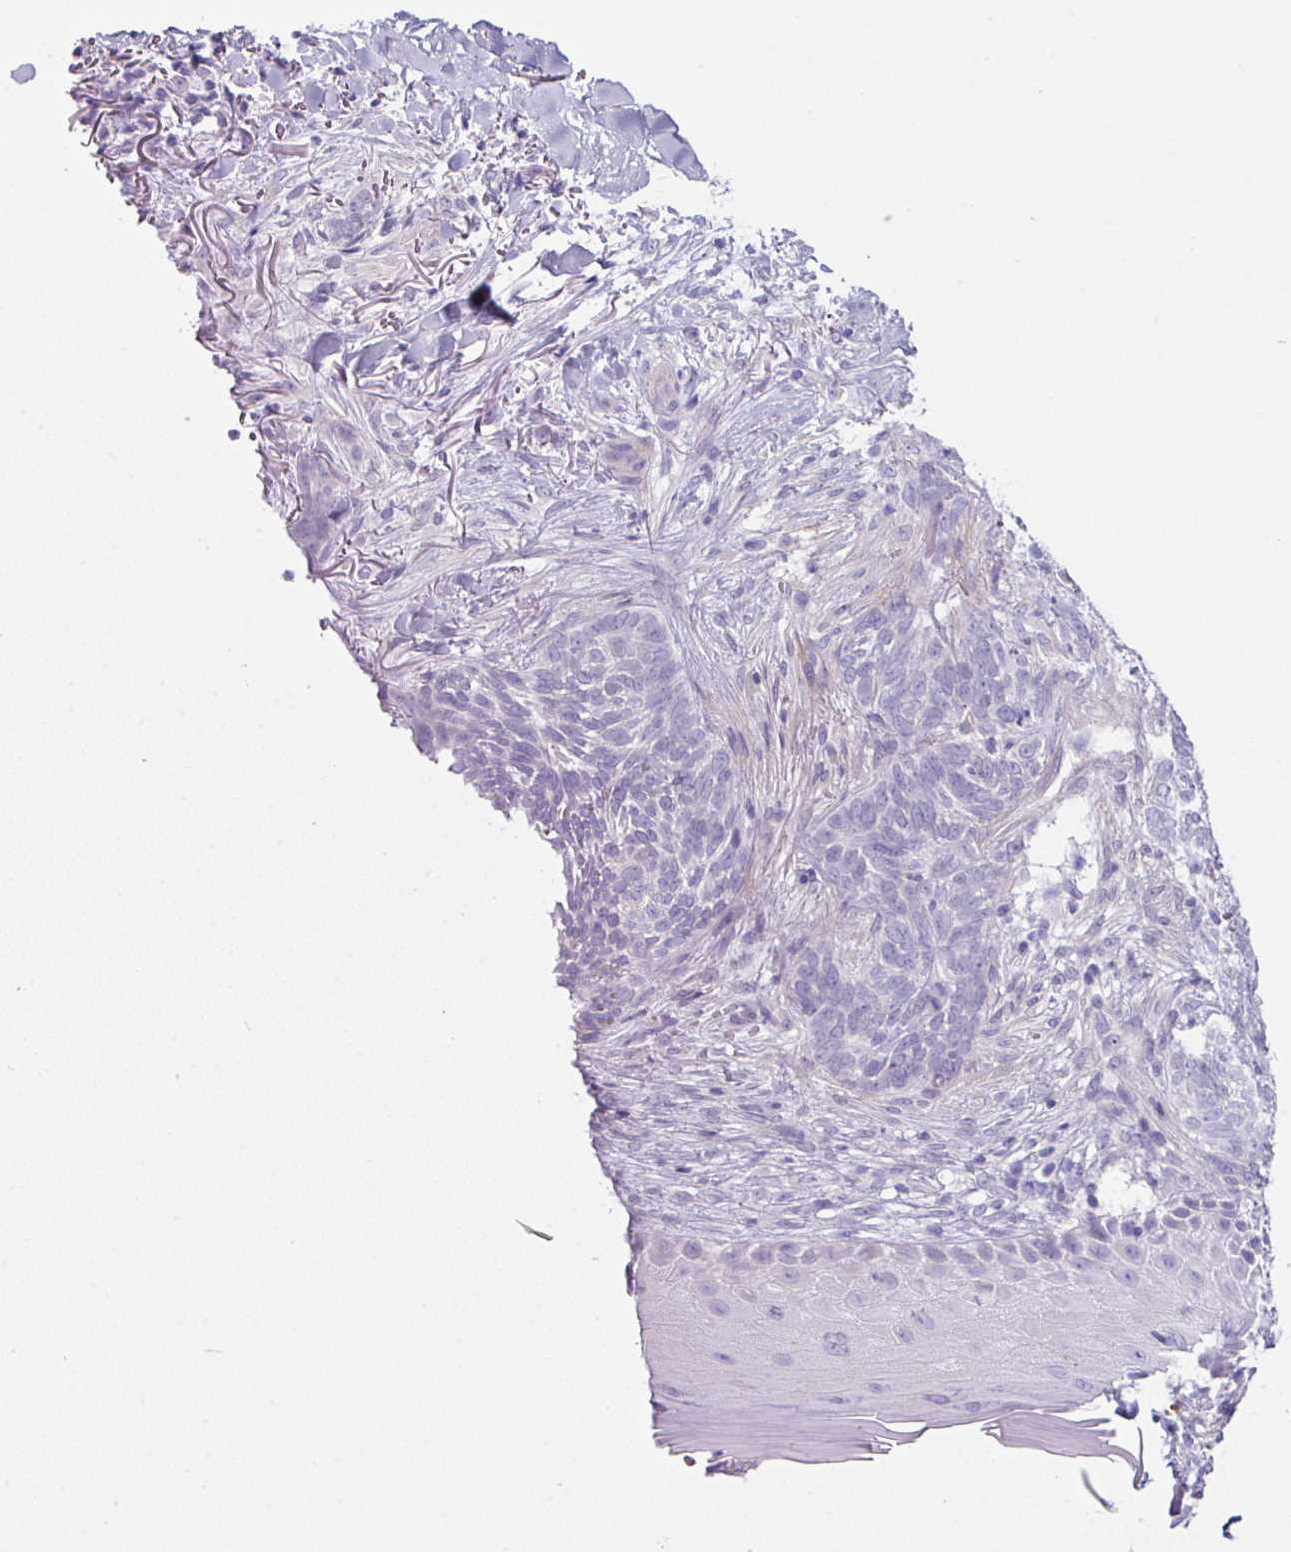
{"staining": {"intensity": "negative", "quantity": "none", "location": "none"}, "tissue": "skin cancer", "cell_type": "Tumor cells", "image_type": "cancer", "snomed": [{"axis": "morphology", "description": "Normal tissue, NOS"}, {"axis": "morphology", "description": "Basal cell carcinoma"}, {"axis": "topography", "description": "Skin"}], "caption": "Human skin basal cell carcinoma stained for a protein using immunohistochemistry (IHC) shows no positivity in tumor cells.", "gene": "OR52N1", "patient": {"sex": "female", "age": 67}}